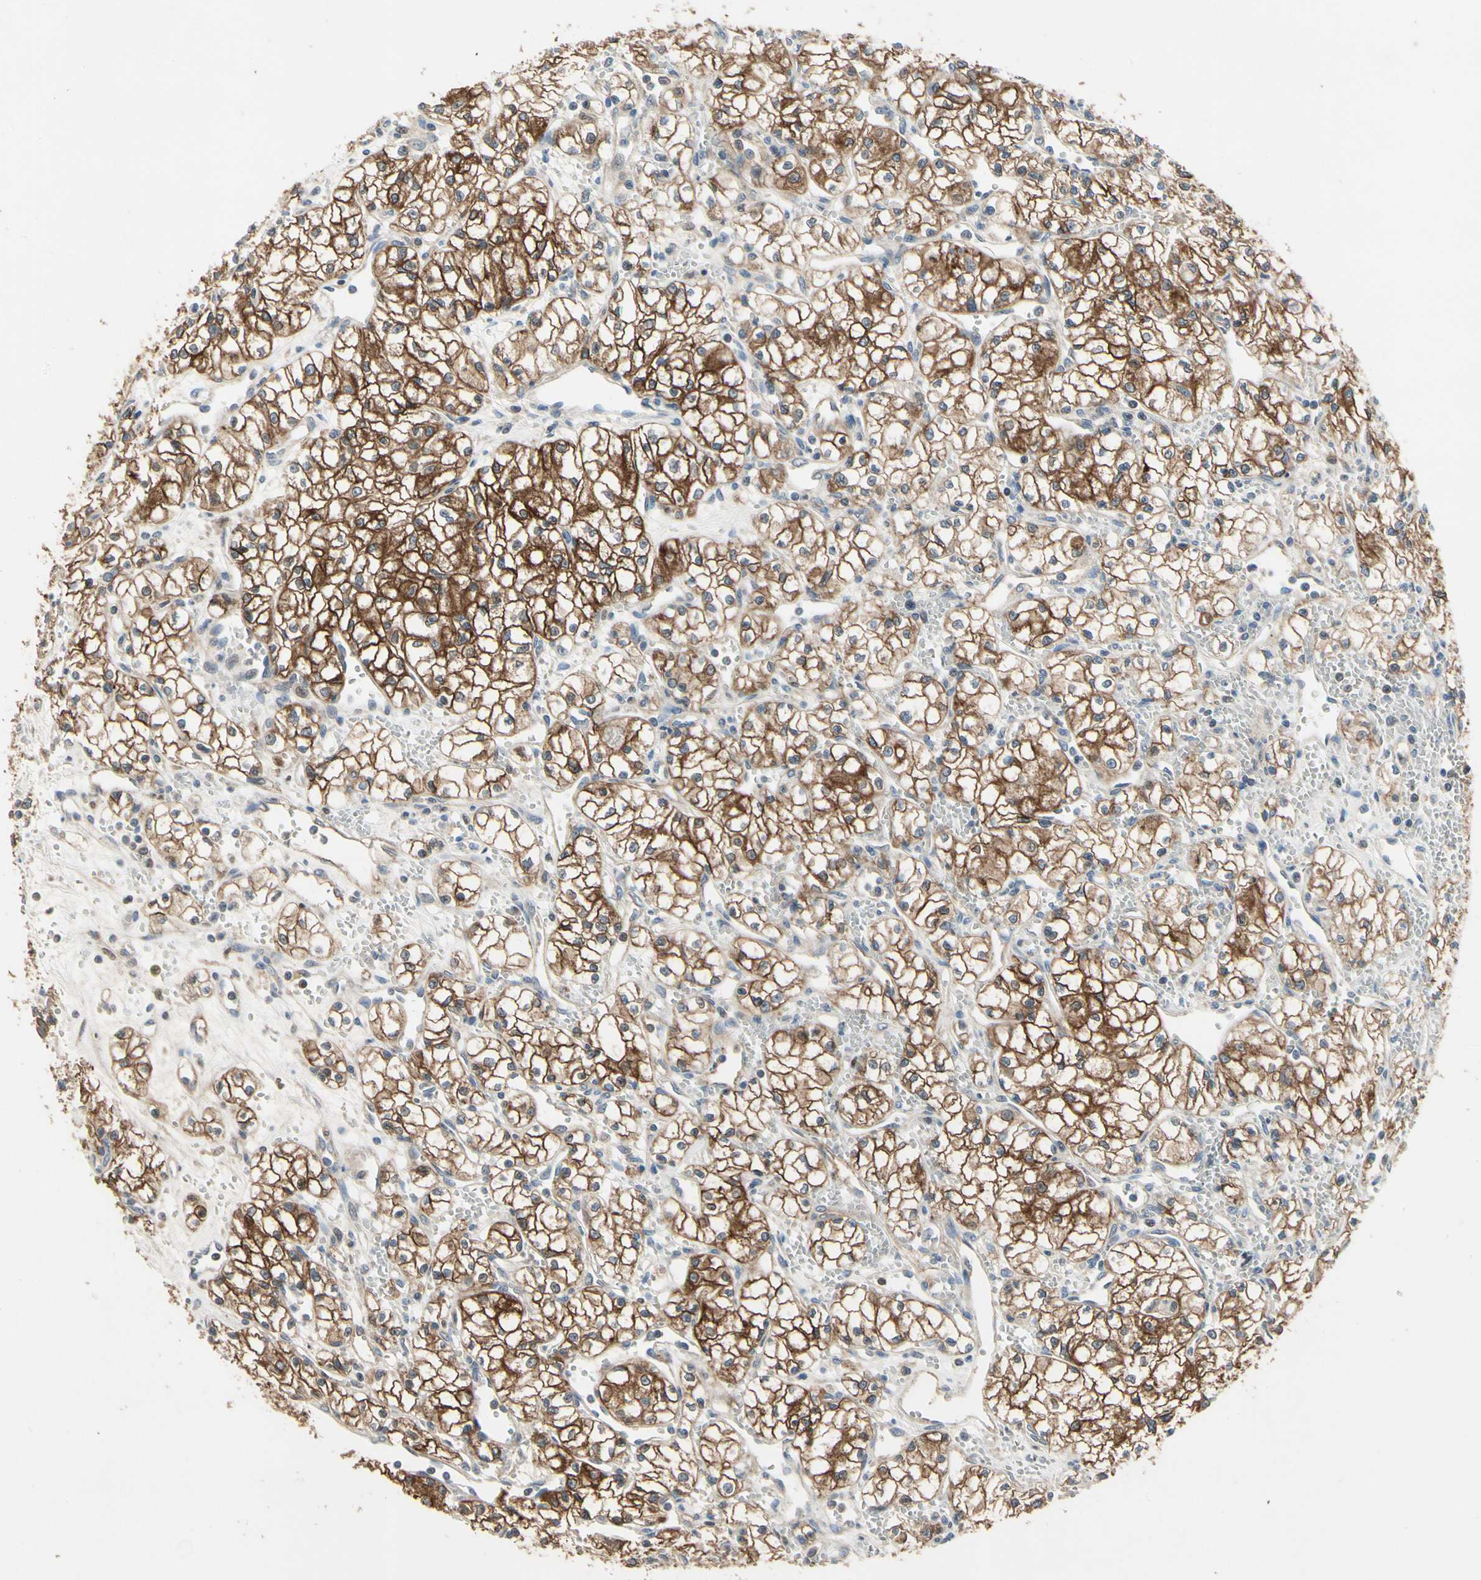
{"staining": {"intensity": "strong", "quantity": ">75%", "location": "cytoplasmic/membranous"}, "tissue": "renal cancer", "cell_type": "Tumor cells", "image_type": "cancer", "snomed": [{"axis": "morphology", "description": "Normal tissue, NOS"}, {"axis": "morphology", "description": "Adenocarcinoma, NOS"}, {"axis": "topography", "description": "Kidney"}], "caption": "Renal adenocarcinoma tissue exhibits strong cytoplasmic/membranous positivity in approximately >75% of tumor cells, visualized by immunohistochemistry.", "gene": "CGREF1", "patient": {"sex": "male", "age": 59}}